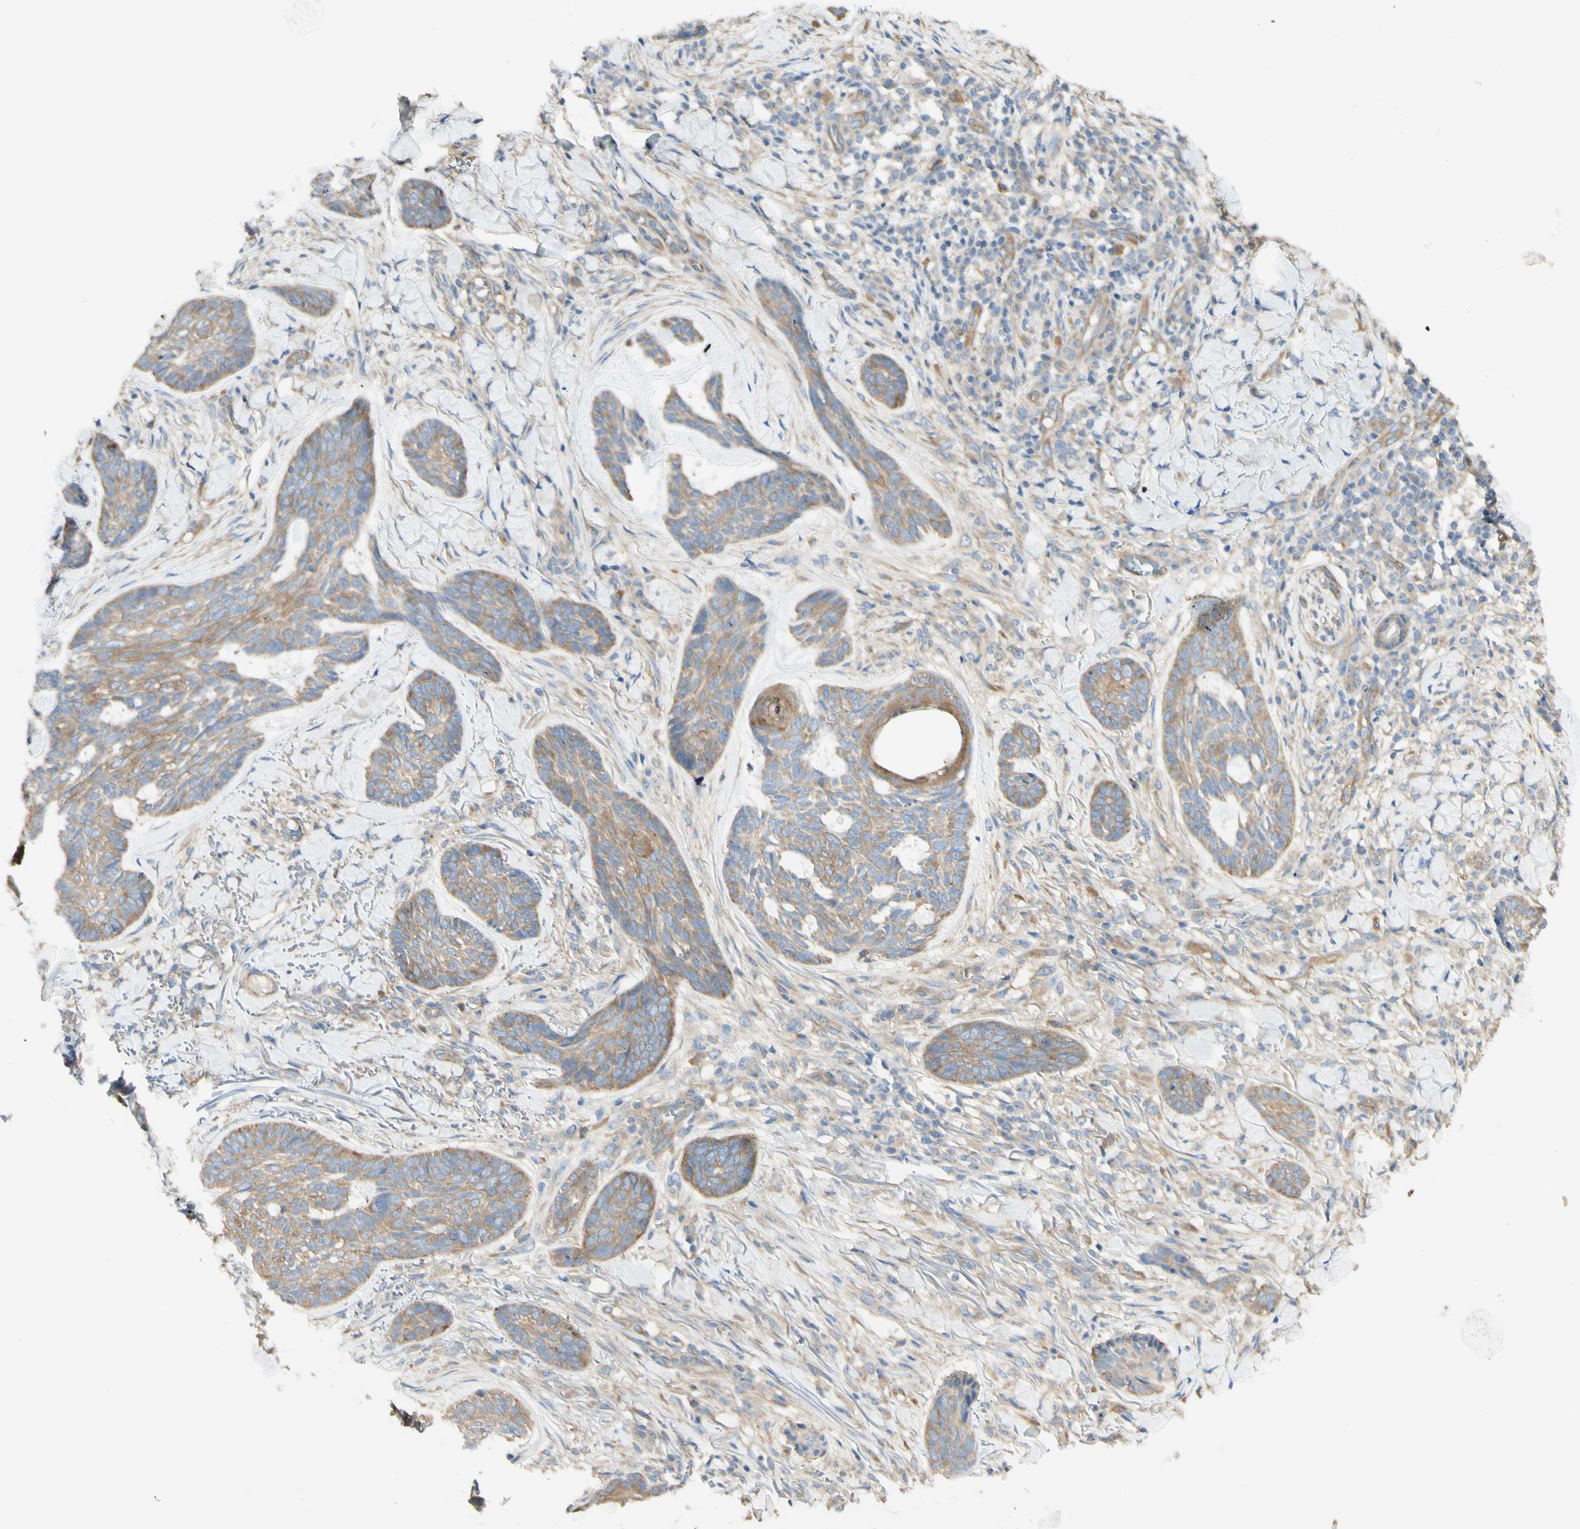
{"staining": {"intensity": "moderate", "quantity": "25%-75%", "location": "cytoplasmic/membranous"}, "tissue": "skin cancer", "cell_type": "Tumor cells", "image_type": "cancer", "snomed": [{"axis": "morphology", "description": "Basal cell carcinoma"}, {"axis": "topography", "description": "Skin"}], "caption": "Moderate cytoplasmic/membranous expression for a protein is identified in approximately 25%-75% of tumor cells of skin cancer (basal cell carcinoma) using immunohistochemistry (IHC).", "gene": "DYNC1H1", "patient": {"sex": "male", "age": 43}}